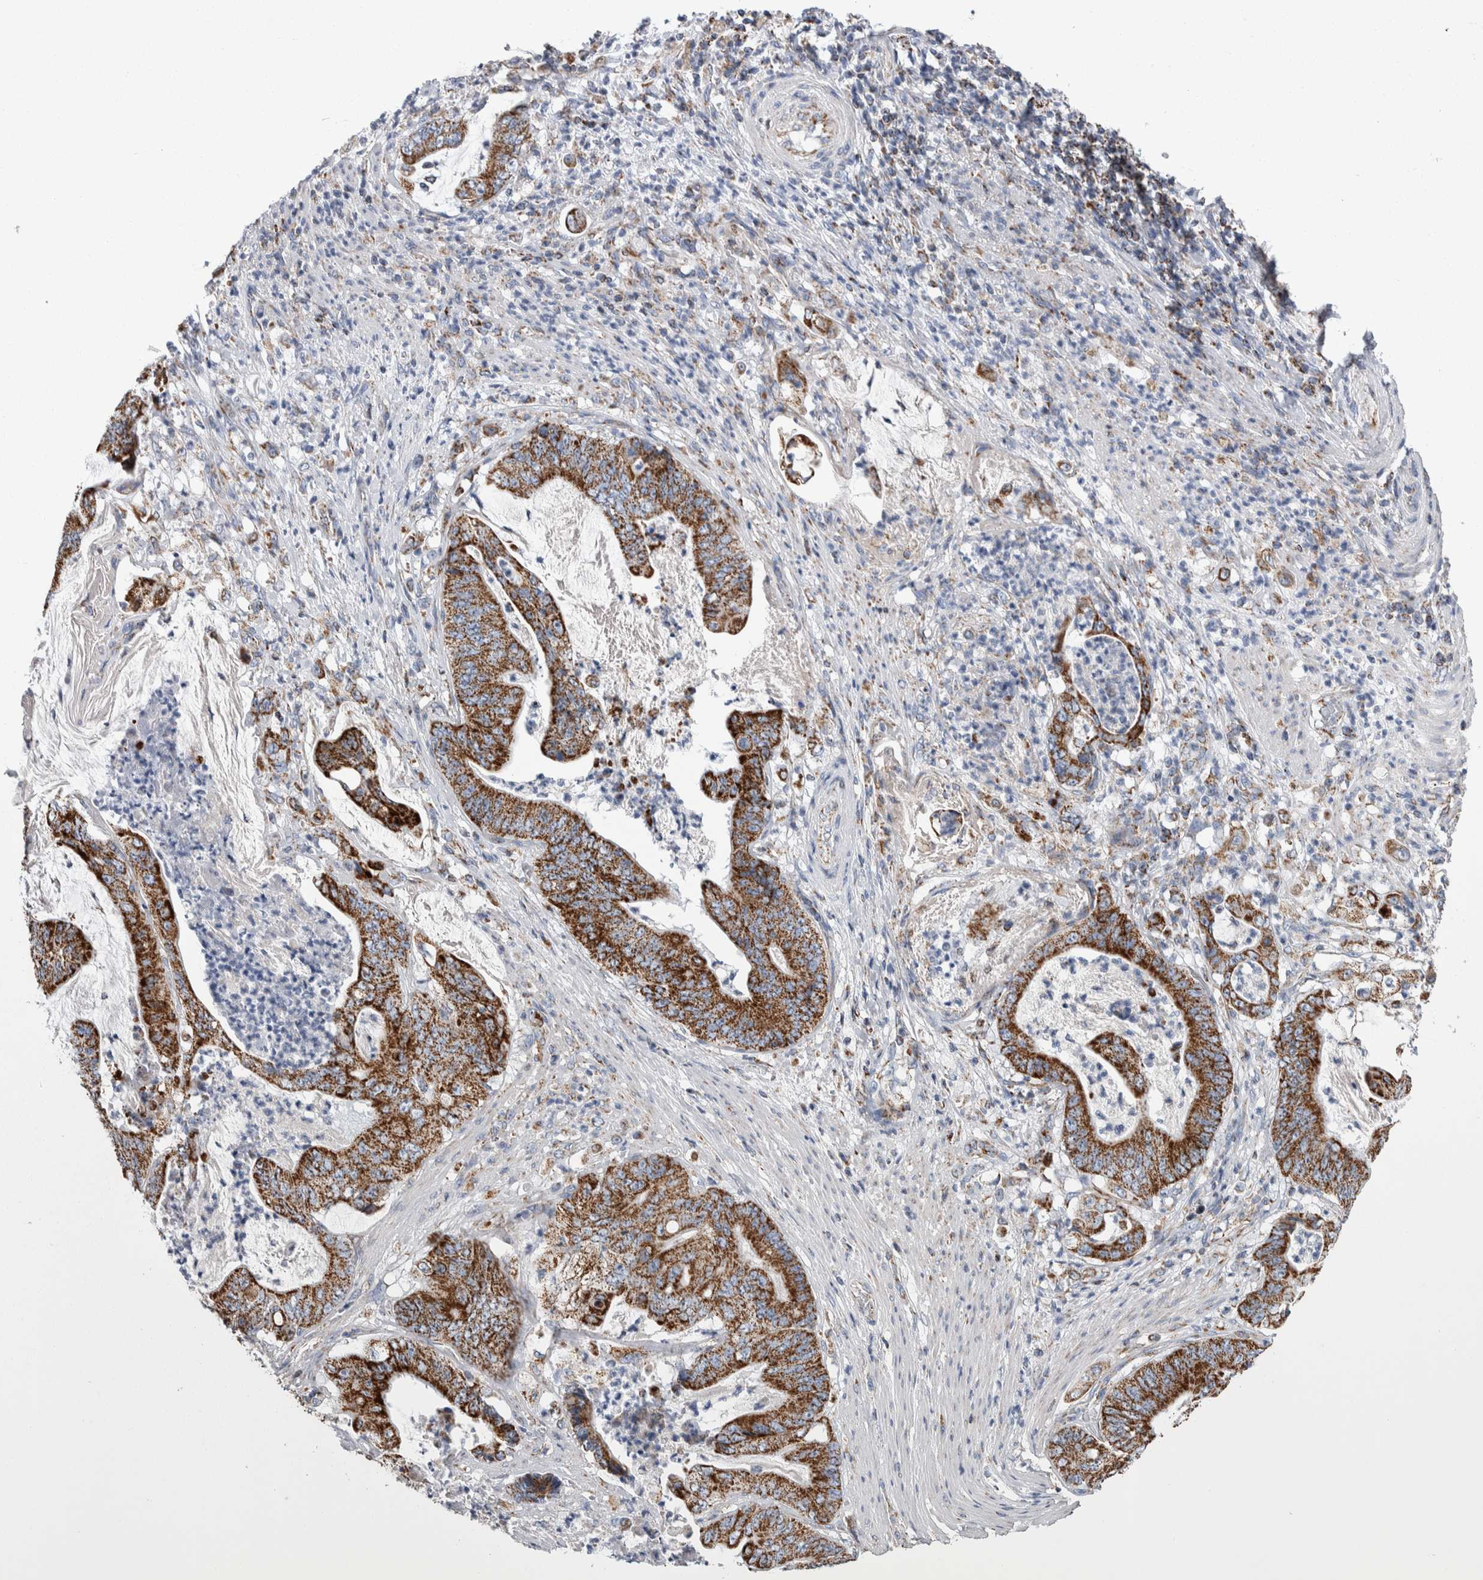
{"staining": {"intensity": "strong", "quantity": ">75%", "location": "cytoplasmic/membranous"}, "tissue": "stomach cancer", "cell_type": "Tumor cells", "image_type": "cancer", "snomed": [{"axis": "morphology", "description": "Adenocarcinoma, NOS"}, {"axis": "topography", "description": "Stomach"}], "caption": "The photomicrograph reveals a brown stain indicating the presence of a protein in the cytoplasmic/membranous of tumor cells in stomach adenocarcinoma. The staining is performed using DAB (3,3'-diaminobenzidine) brown chromogen to label protein expression. The nuclei are counter-stained blue using hematoxylin.", "gene": "ETFA", "patient": {"sex": "female", "age": 73}}